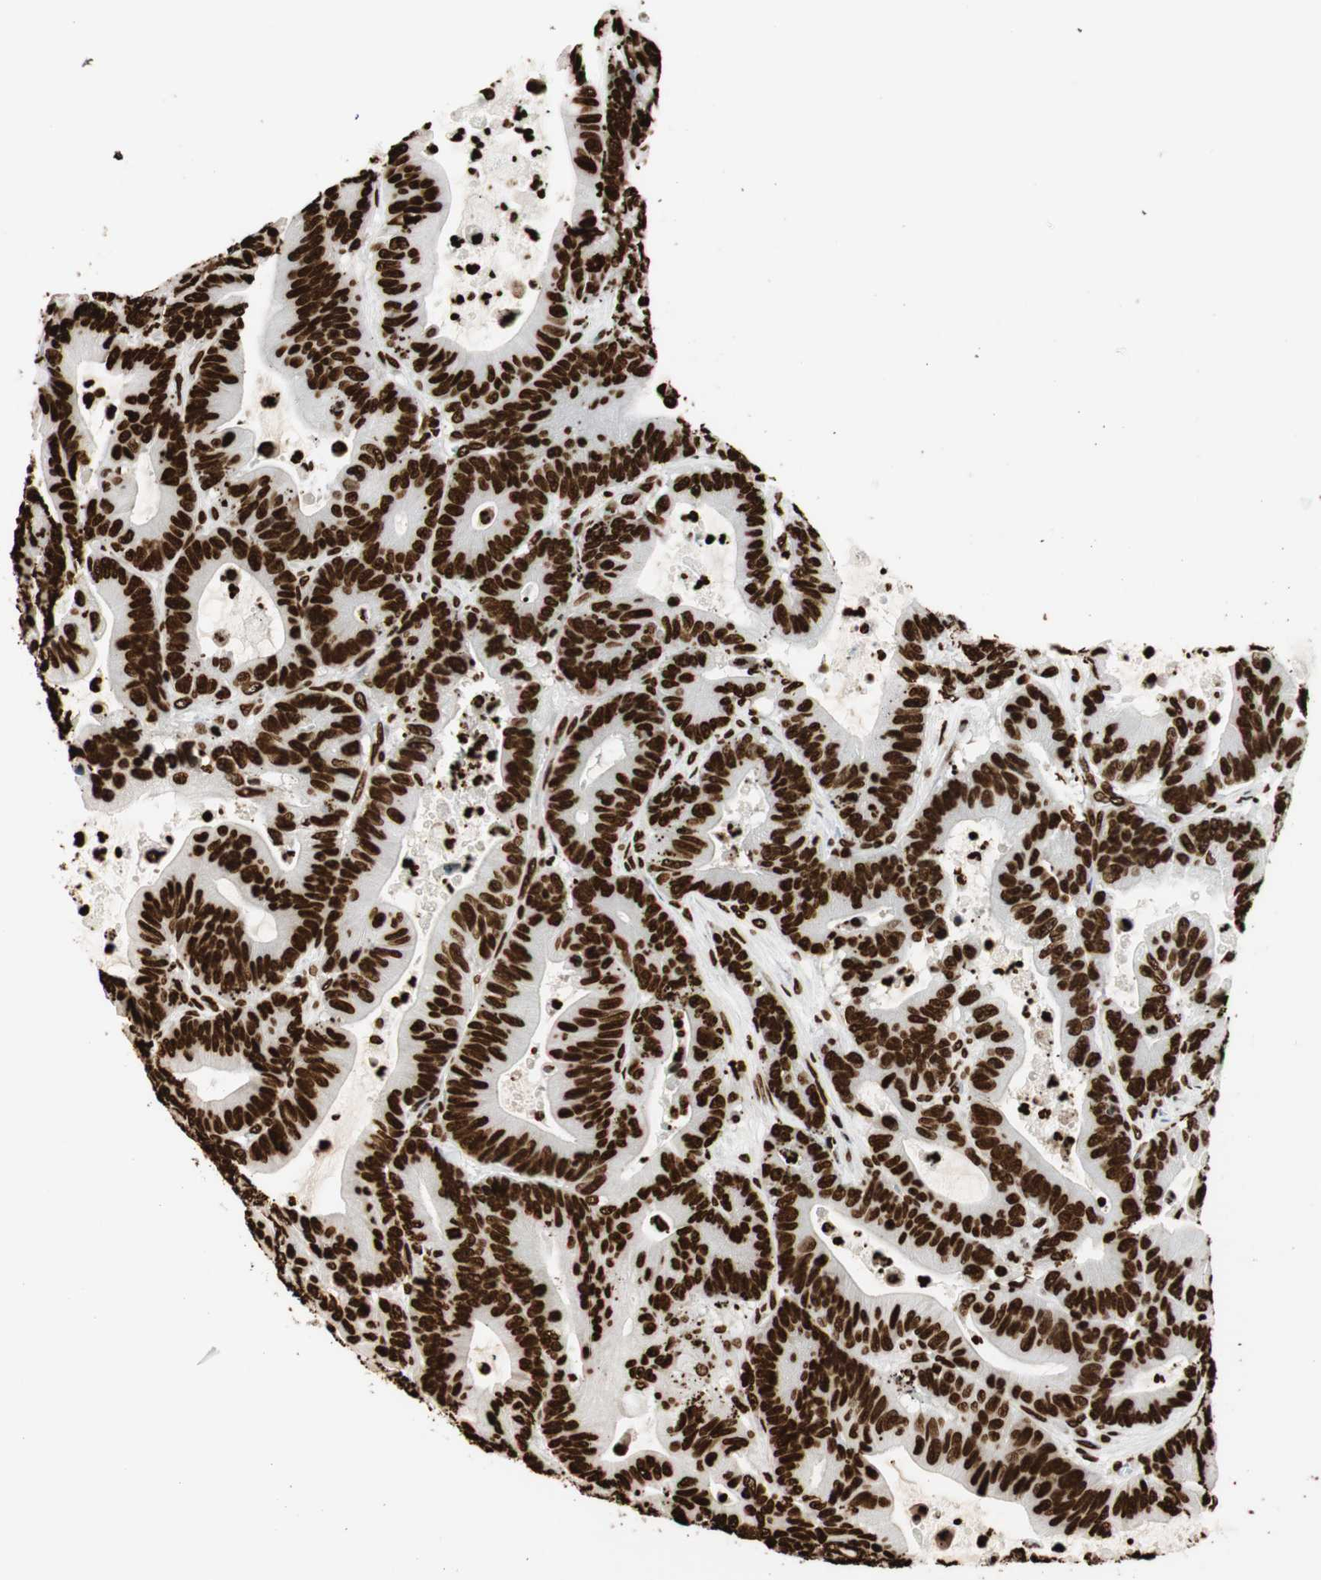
{"staining": {"intensity": "strong", "quantity": ">75%", "location": "nuclear"}, "tissue": "colorectal cancer", "cell_type": "Tumor cells", "image_type": "cancer", "snomed": [{"axis": "morphology", "description": "Adenocarcinoma, NOS"}, {"axis": "topography", "description": "Colon"}], "caption": "A brown stain labels strong nuclear positivity of a protein in colorectal cancer tumor cells.", "gene": "GLI2", "patient": {"sex": "female", "age": 84}}